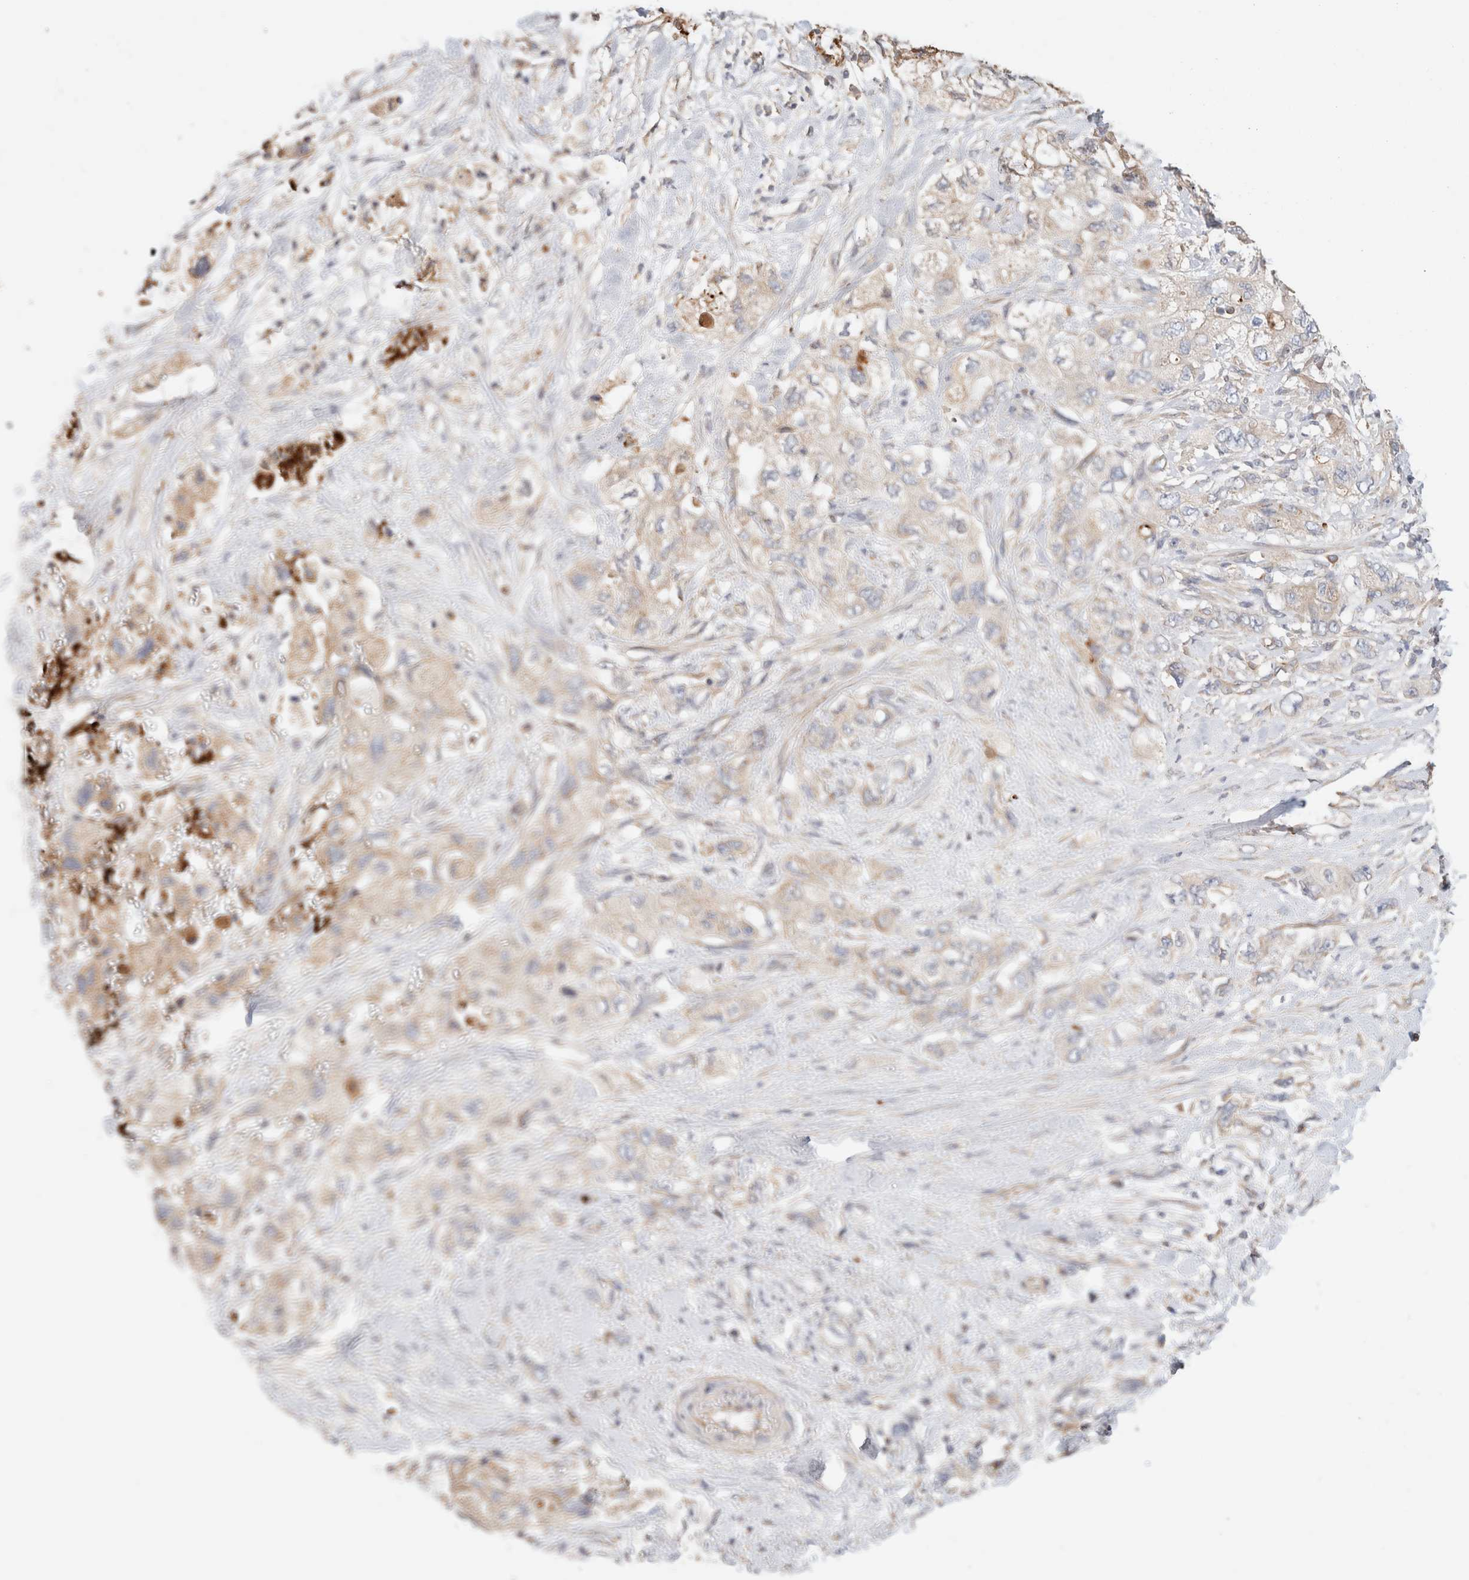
{"staining": {"intensity": "weak", "quantity": ">75%", "location": "cytoplasmic/membranous"}, "tissue": "pancreatic cancer", "cell_type": "Tumor cells", "image_type": "cancer", "snomed": [{"axis": "morphology", "description": "Adenocarcinoma, NOS"}, {"axis": "topography", "description": "Pancreas"}], "caption": "High-magnification brightfield microscopy of pancreatic cancer (adenocarcinoma) stained with DAB (3,3'-diaminobenzidine) (brown) and counterstained with hematoxylin (blue). tumor cells exhibit weak cytoplasmic/membranous positivity is appreciated in approximately>75% of cells.", "gene": "PROS1", "patient": {"sex": "female", "age": 73}}